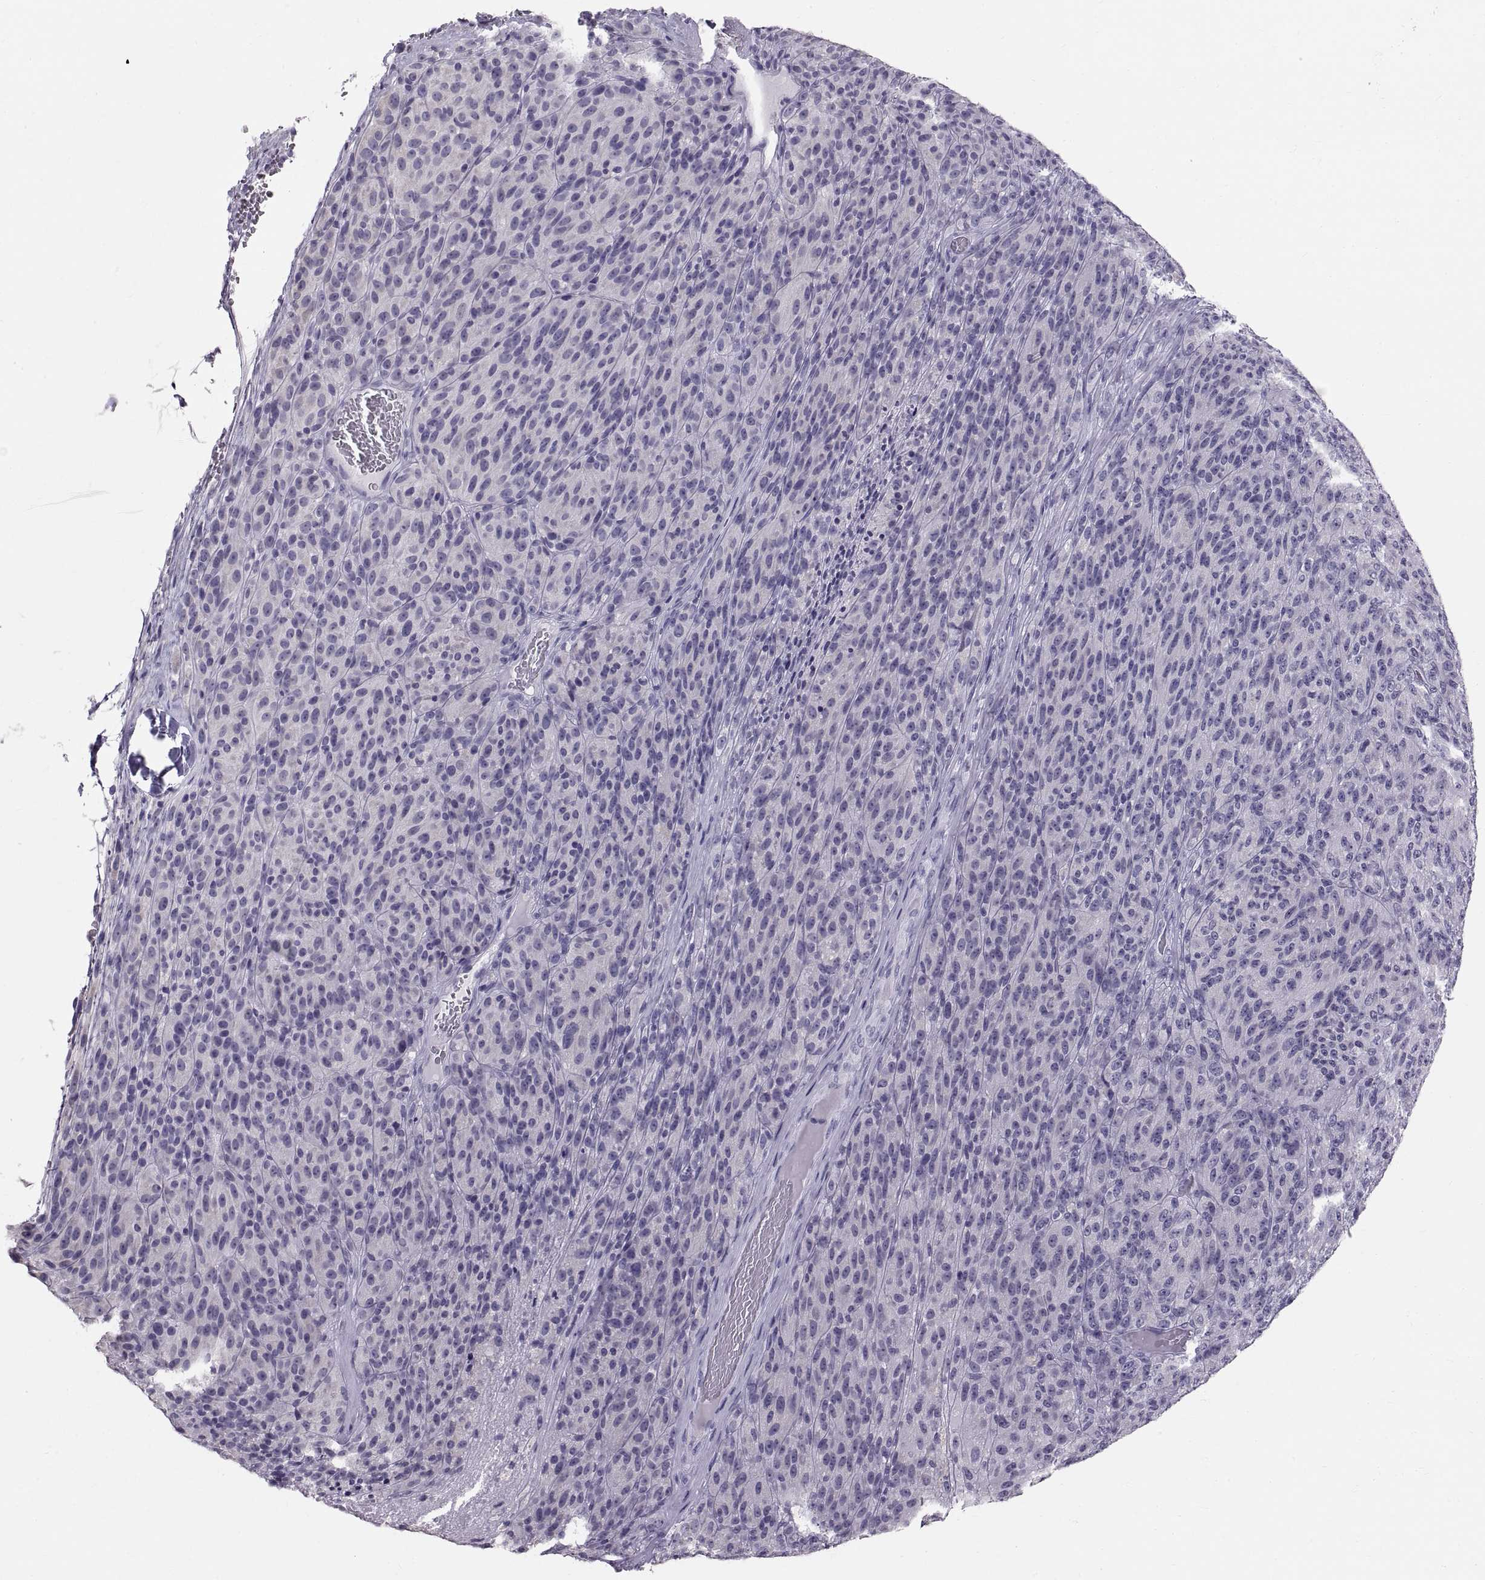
{"staining": {"intensity": "negative", "quantity": "none", "location": "none"}, "tissue": "melanoma", "cell_type": "Tumor cells", "image_type": "cancer", "snomed": [{"axis": "morphology", "description": "Malignant melanoma, Metastatic site"}, {"axis": "topography", "description": "Brain"}], "caption": "The image displays no significant staining in tumor cells of malignant melanoma (metastatic site).", "gene": "WBP2NL", "patient": {"sex": "female", "age": 56}}